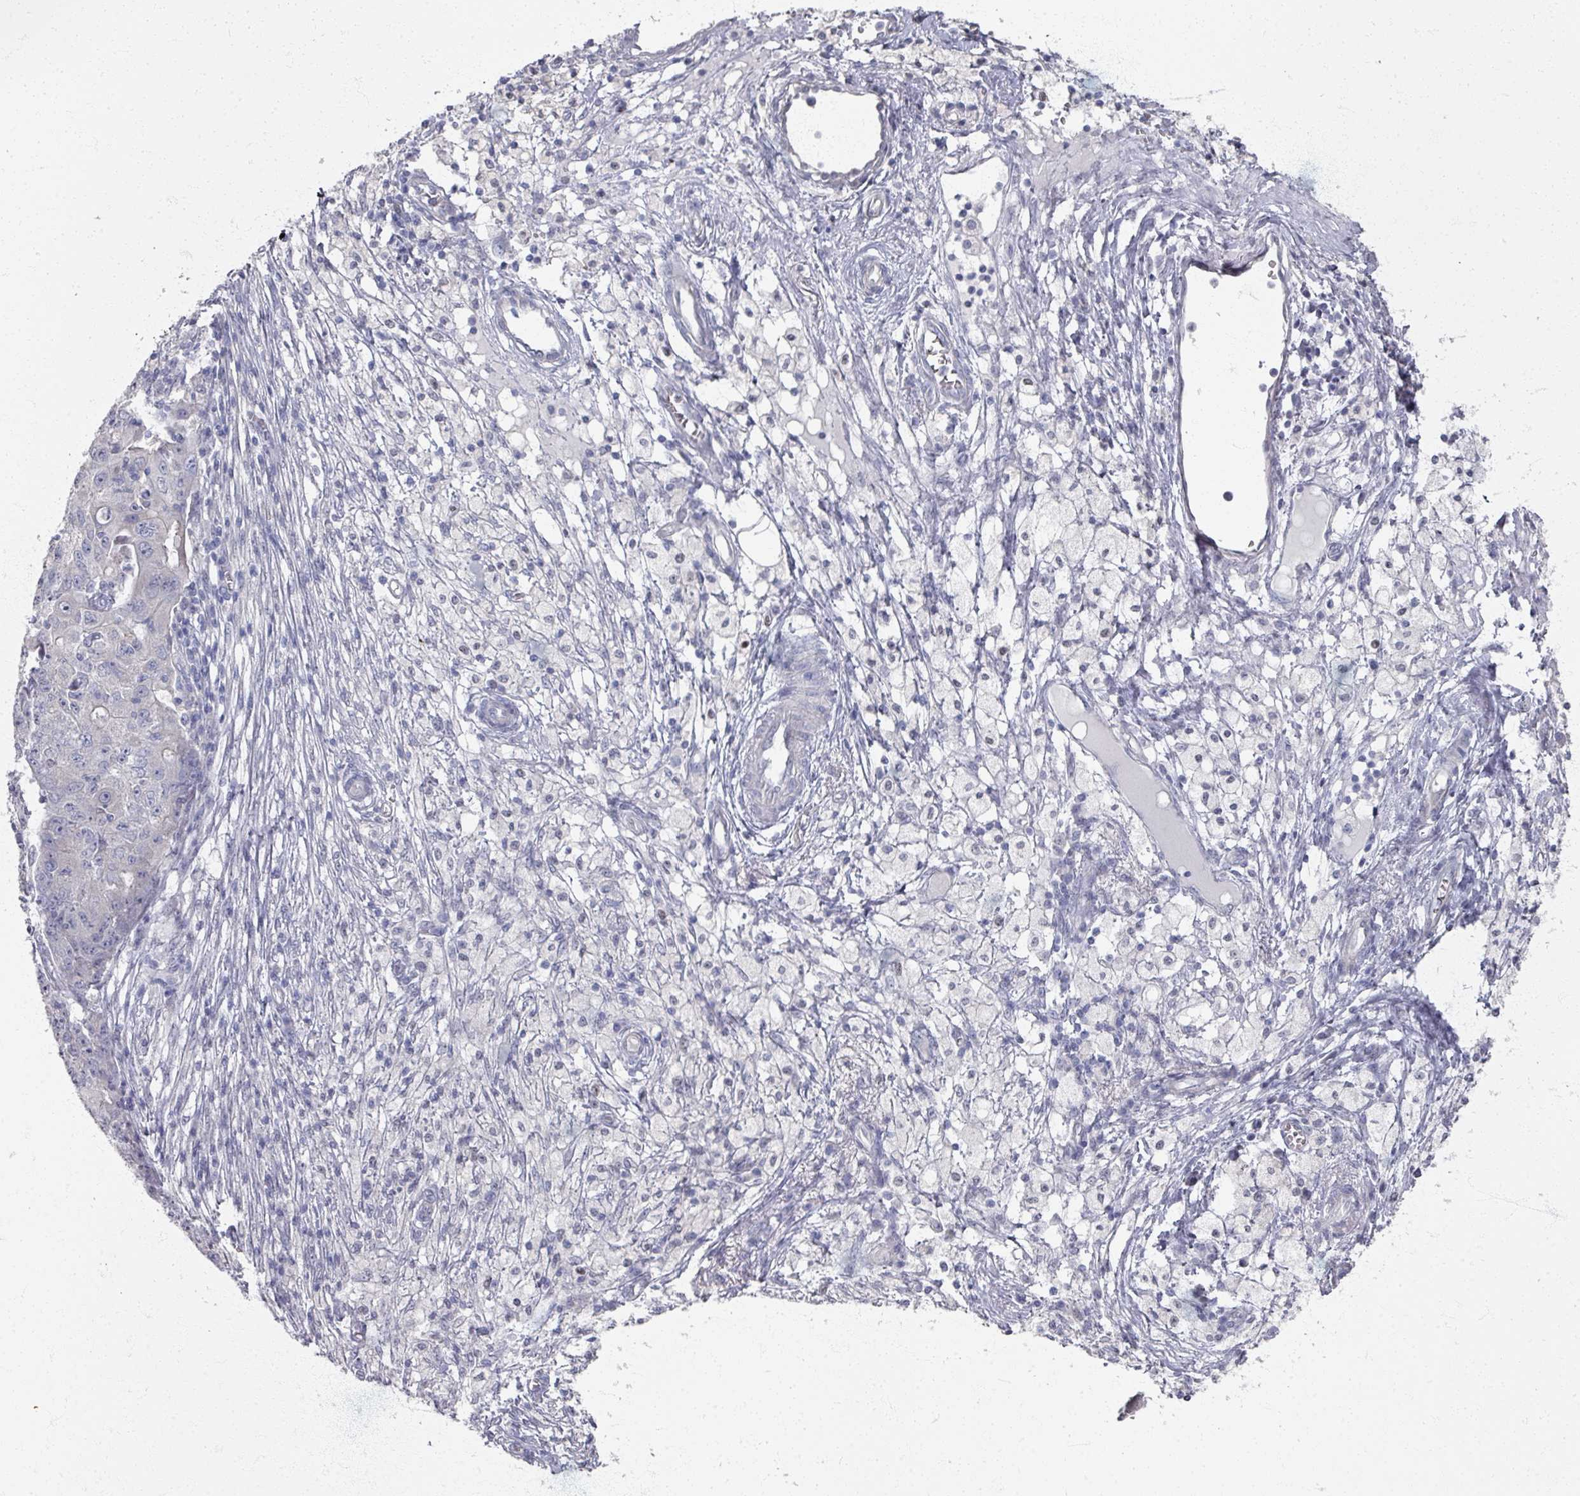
{"staining": {"intensity": "moderate", "quantity": "<25%", "location": "cytoplasmic/membranous"}, "tissue": "ovarian cancer", "cell_type": "Tumor cells", "image_type": "cancer", "snomed": [{"axis": "morphology", "description": "Carcinoma, endometroid"}, {"axis": "topography", "description": "Ovary"}], "caption": "An image showing moderate cytoplasmic/membranous expression in approximately <25% of tumor cells in ovarian cancer, as visualized by brown immunohistochemical staining.", "gene": "TTYH3", "patient": {"sex": "female", "age": 42}}